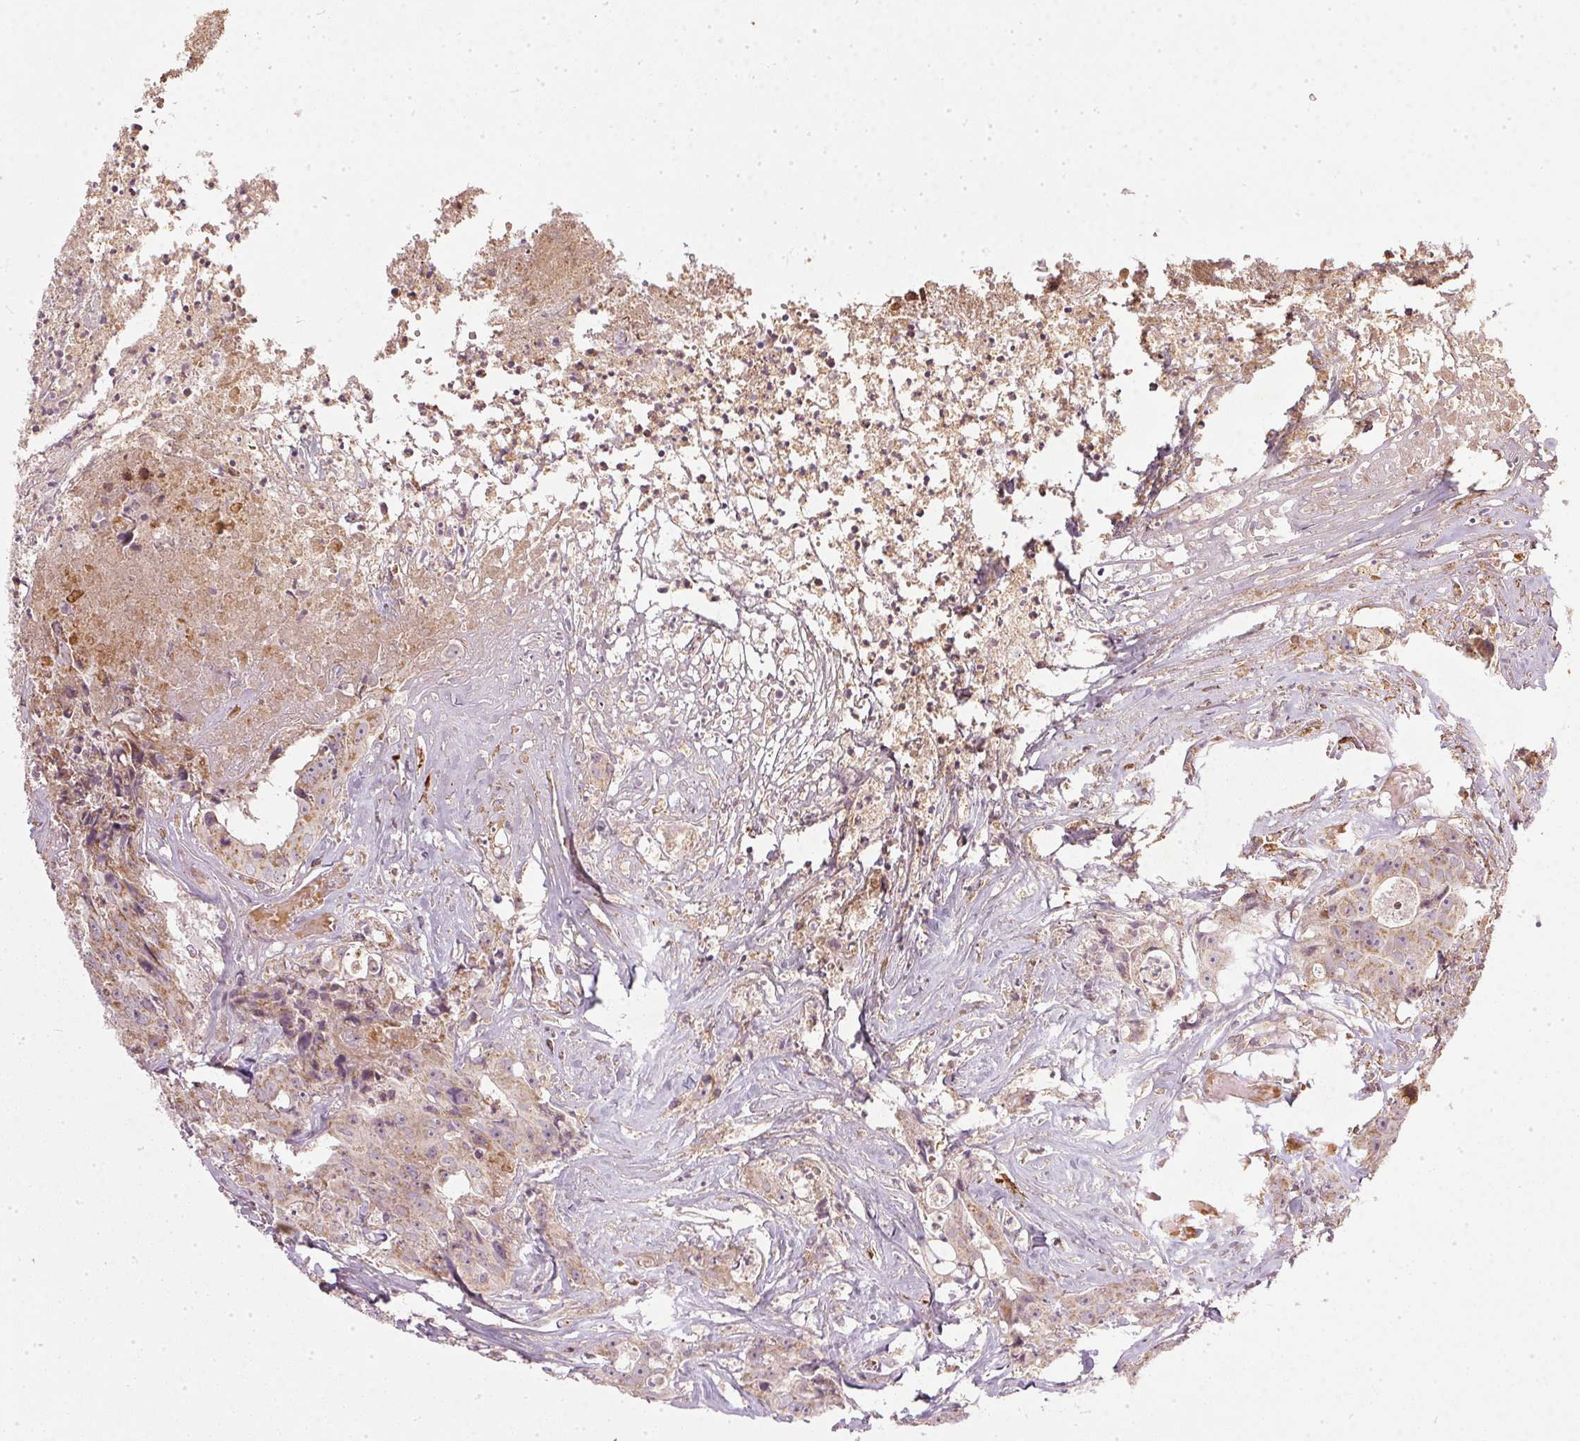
{"staining": {"intensity": "weak", "quantity": ">75%", "location": "cytoplasmic/membranous"}, "tissue": "colorectal cancer", "cell_type": "Tumor cells", "image_type": "cancer", "snomed": [{"axis": "morphology", "description": "Adenocarcinoma, NOS"}, {"axis": "topography", "description": "Rectum"}], "caption": "Protein expression by IHC exhibits weak cytoplasmic/membranous positivity in approximately >75% of tumor cells in colorectal adenocarcinoma. (DAB = brown stain, brightfield microscopy at high magnification).", "gene": "NADK2", "patient": {"sex": "female", "age": 62}}